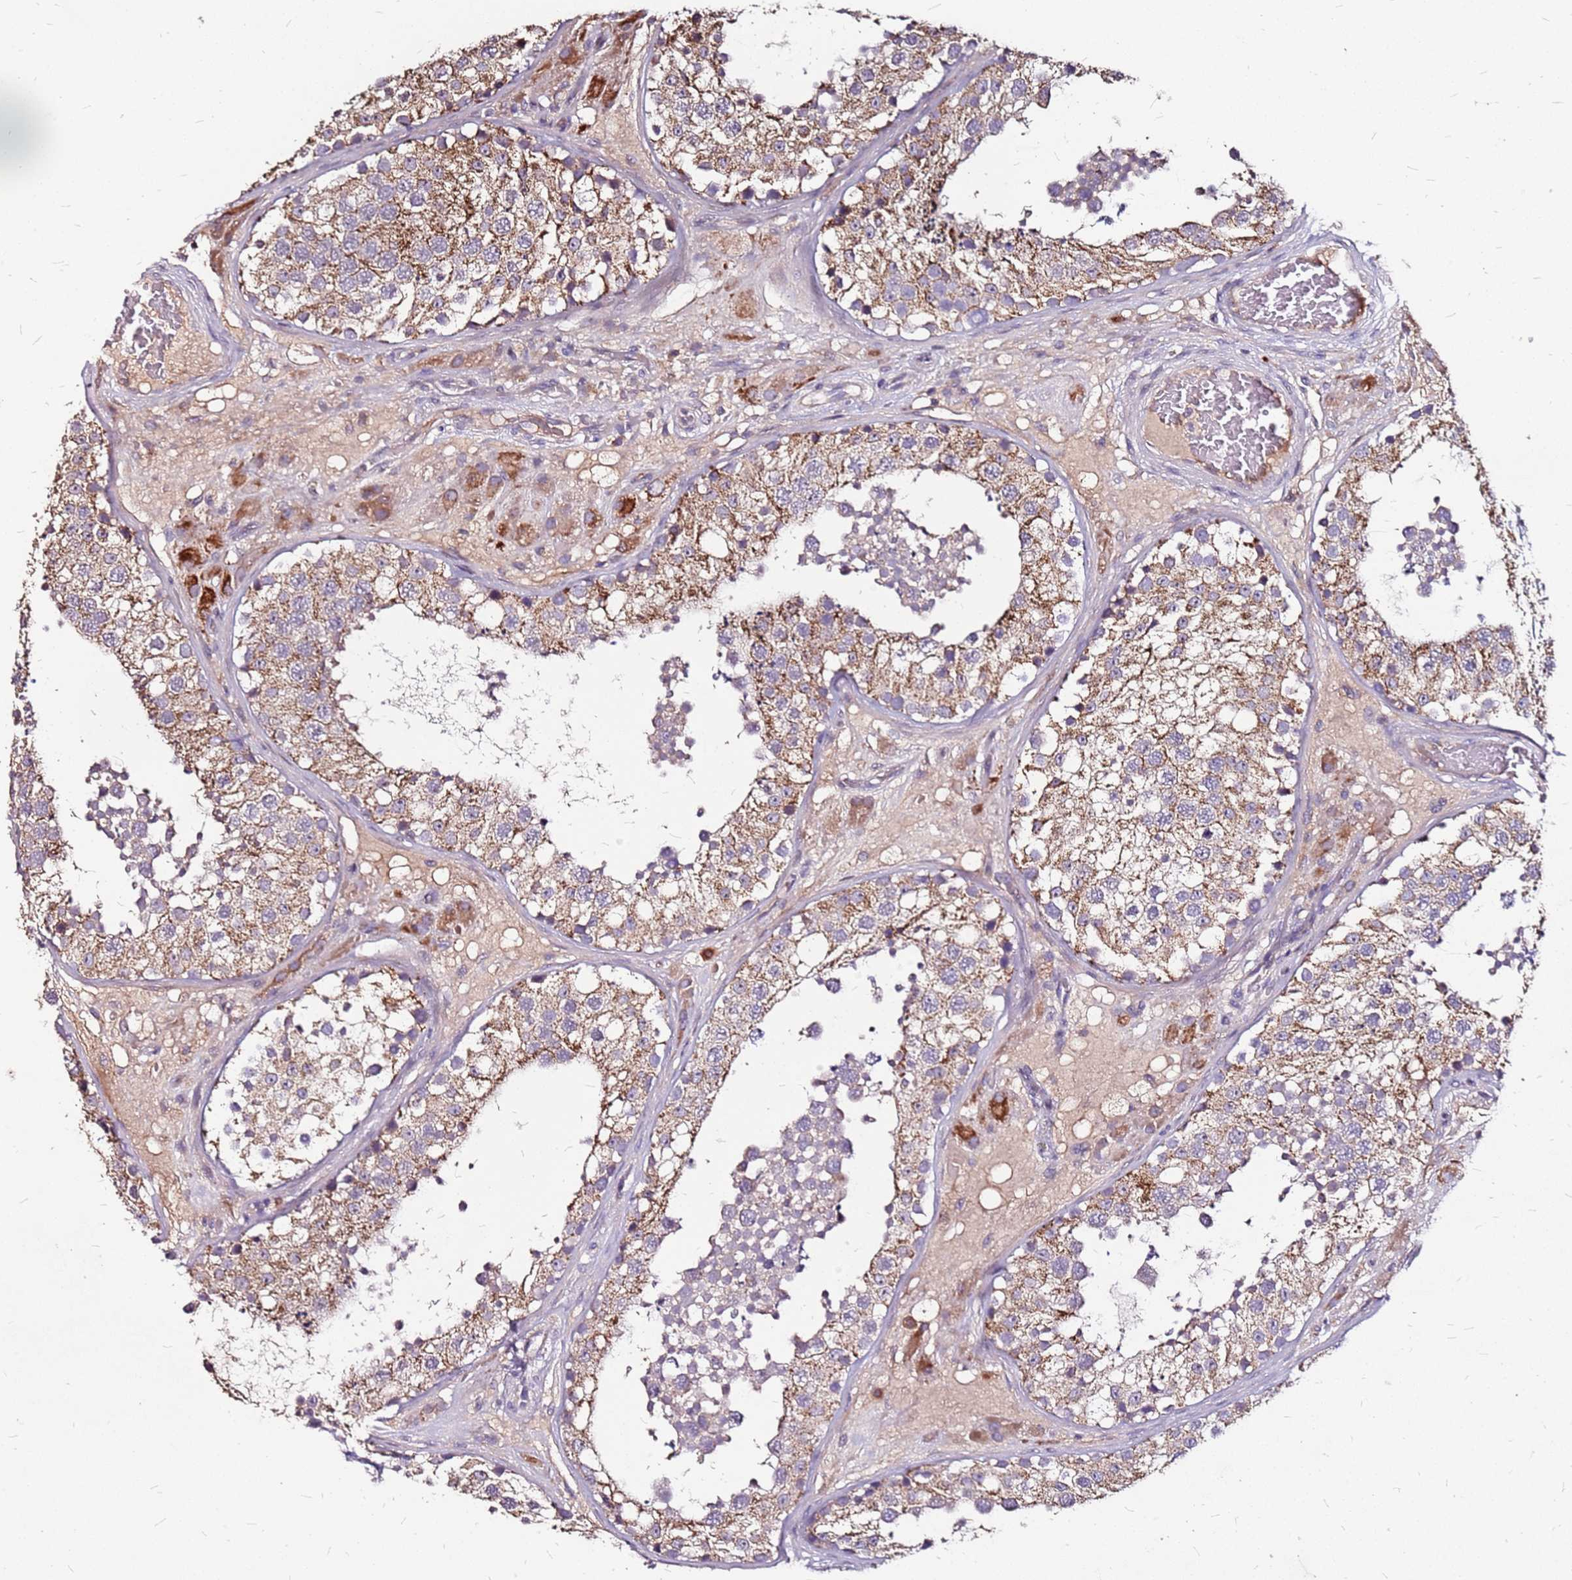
{"staining": {"intensity": "moderate", "quantity": ">75%", "location": "cytoplasmic/membranous"}, "tissue": "testis", "cell_type": "Cells in seminiferous ducts", "image_type": "normal", "snomed": [{"axis": "morphology", "description": "Normal tissue, NOS"}, {"axis": "topography", "description": "Testis"}], "caption": "The photomicrograph exhibits staining of normal testis, revealing moderate cytoplasmic/membranous protein positivity (brown color) within cells in seminiferous ducts.", "gene": "DCDC2C", "patient": {"sex": "male", "age": 26}}